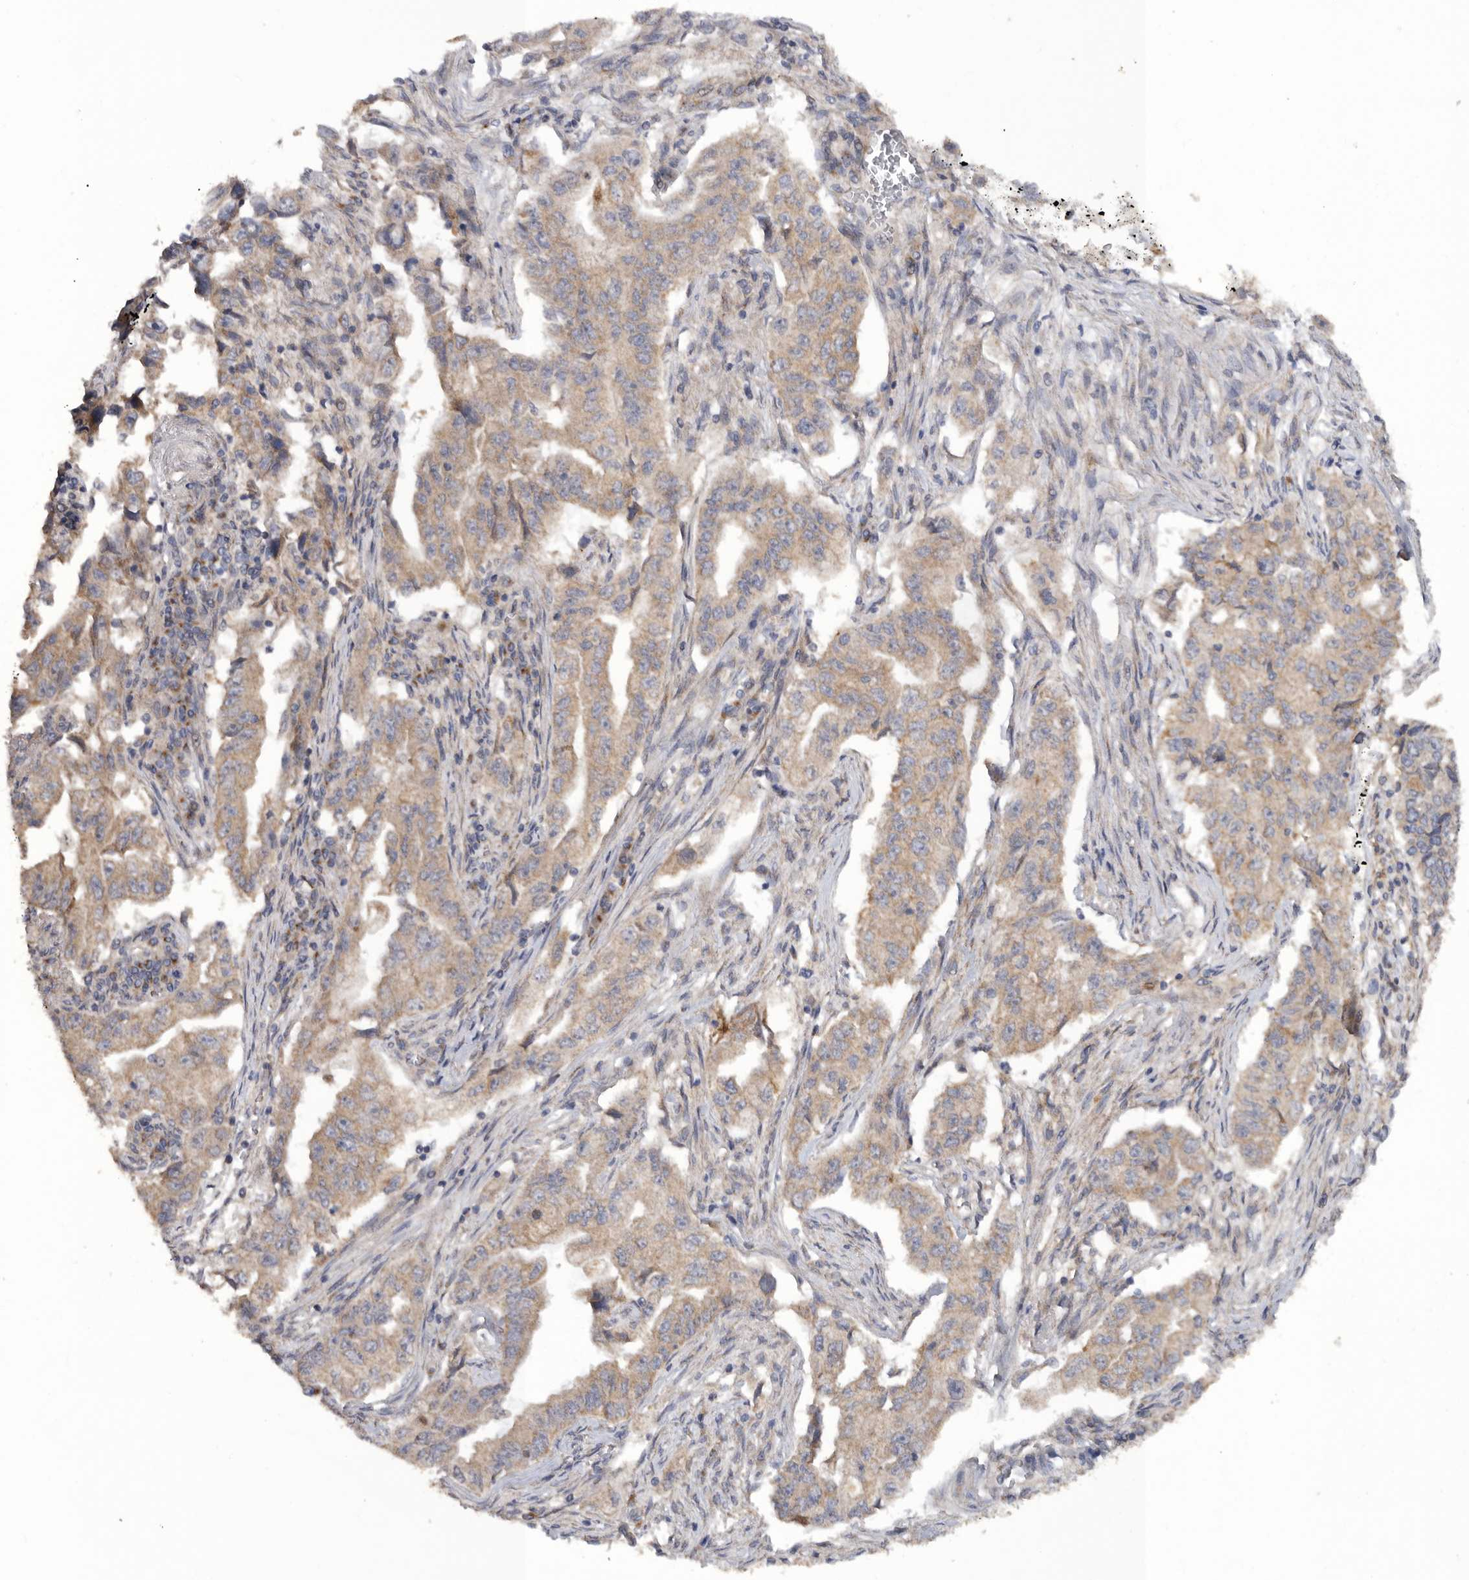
{"staining": {"intensity": "moderate", "quantity": ">75%", "location": "cytoplasmic/membranous"}, "tissue": "lung cancer", "cell_type": "Tumor cells", "image_type": "cancer", "snomed": [{"axis": "morphology", "description": "Adenocarcinoma, NOS"}, {"axis": "topography", "description": "Lung"}], "caption": "Adenocarcinoma (lung) tissue demonstrates moderate cytoplasmic/membranous positivity in about >75% of tumor cells, visualized by immunohistochemistry. Nuclei are stained in blue.", "gene": "PODXL2", "patient": {"sex": "female", "age": 51}}